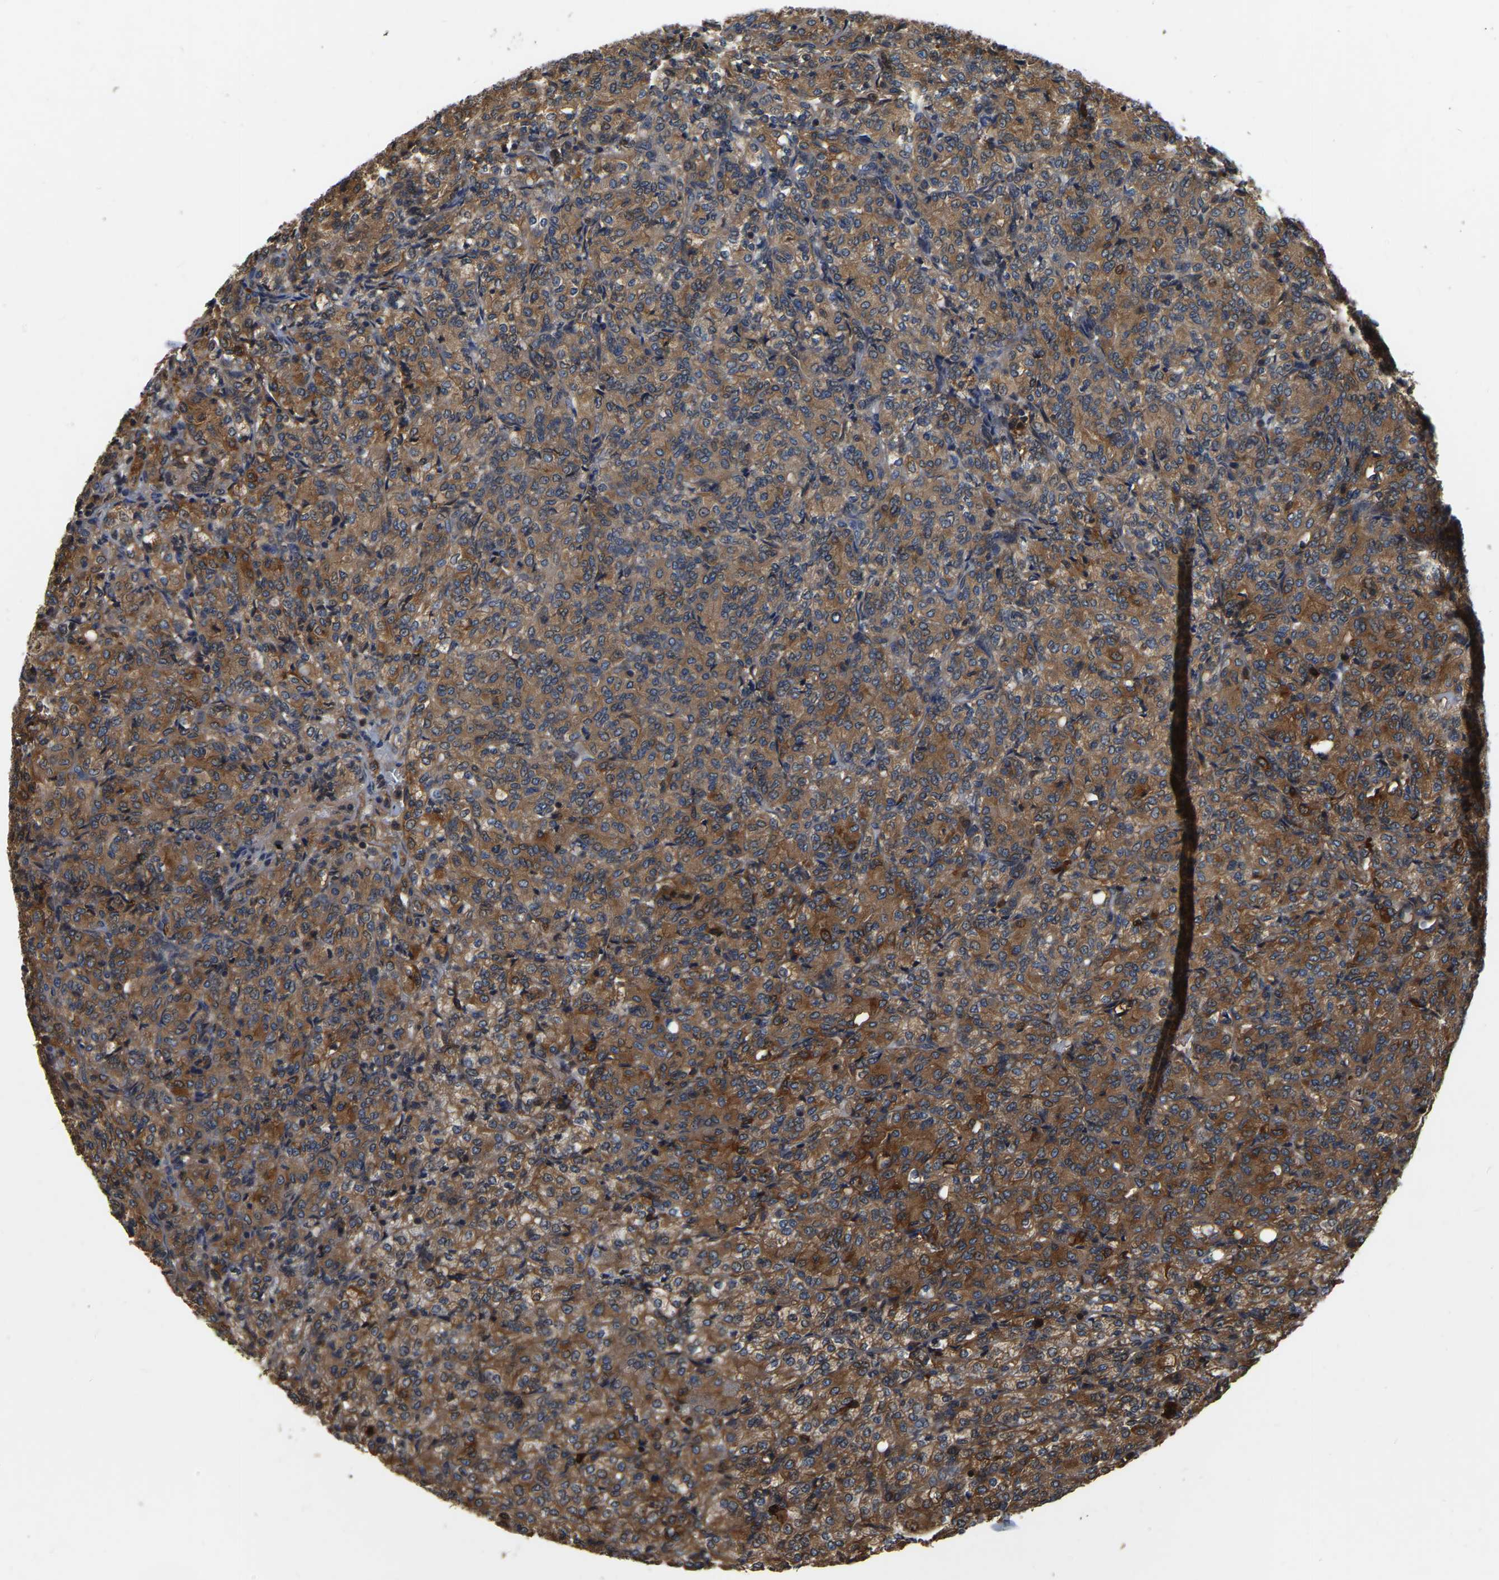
{"staining": {"intensity": "strong", "quantity": ">75%", "location": "cytoplasmic/membranous"}, "tissue": "renal cancer", "cell_type": "Tumor cells", "image_type": "cancer", "snomed": [{"axis": "morphology", "description": "Adenocarcinoma, NOS"}, {"axis": "topography", "description": "Kidney"}], "caption": "Immunohistochemical staining of adenocarcinoma (renal) shows high levels of strong cytoplasmic/membranous protein staining in approximately >75% of tumor cells.", "gene": "GARS1", "patient": {"sex": "male", "age": 77}}